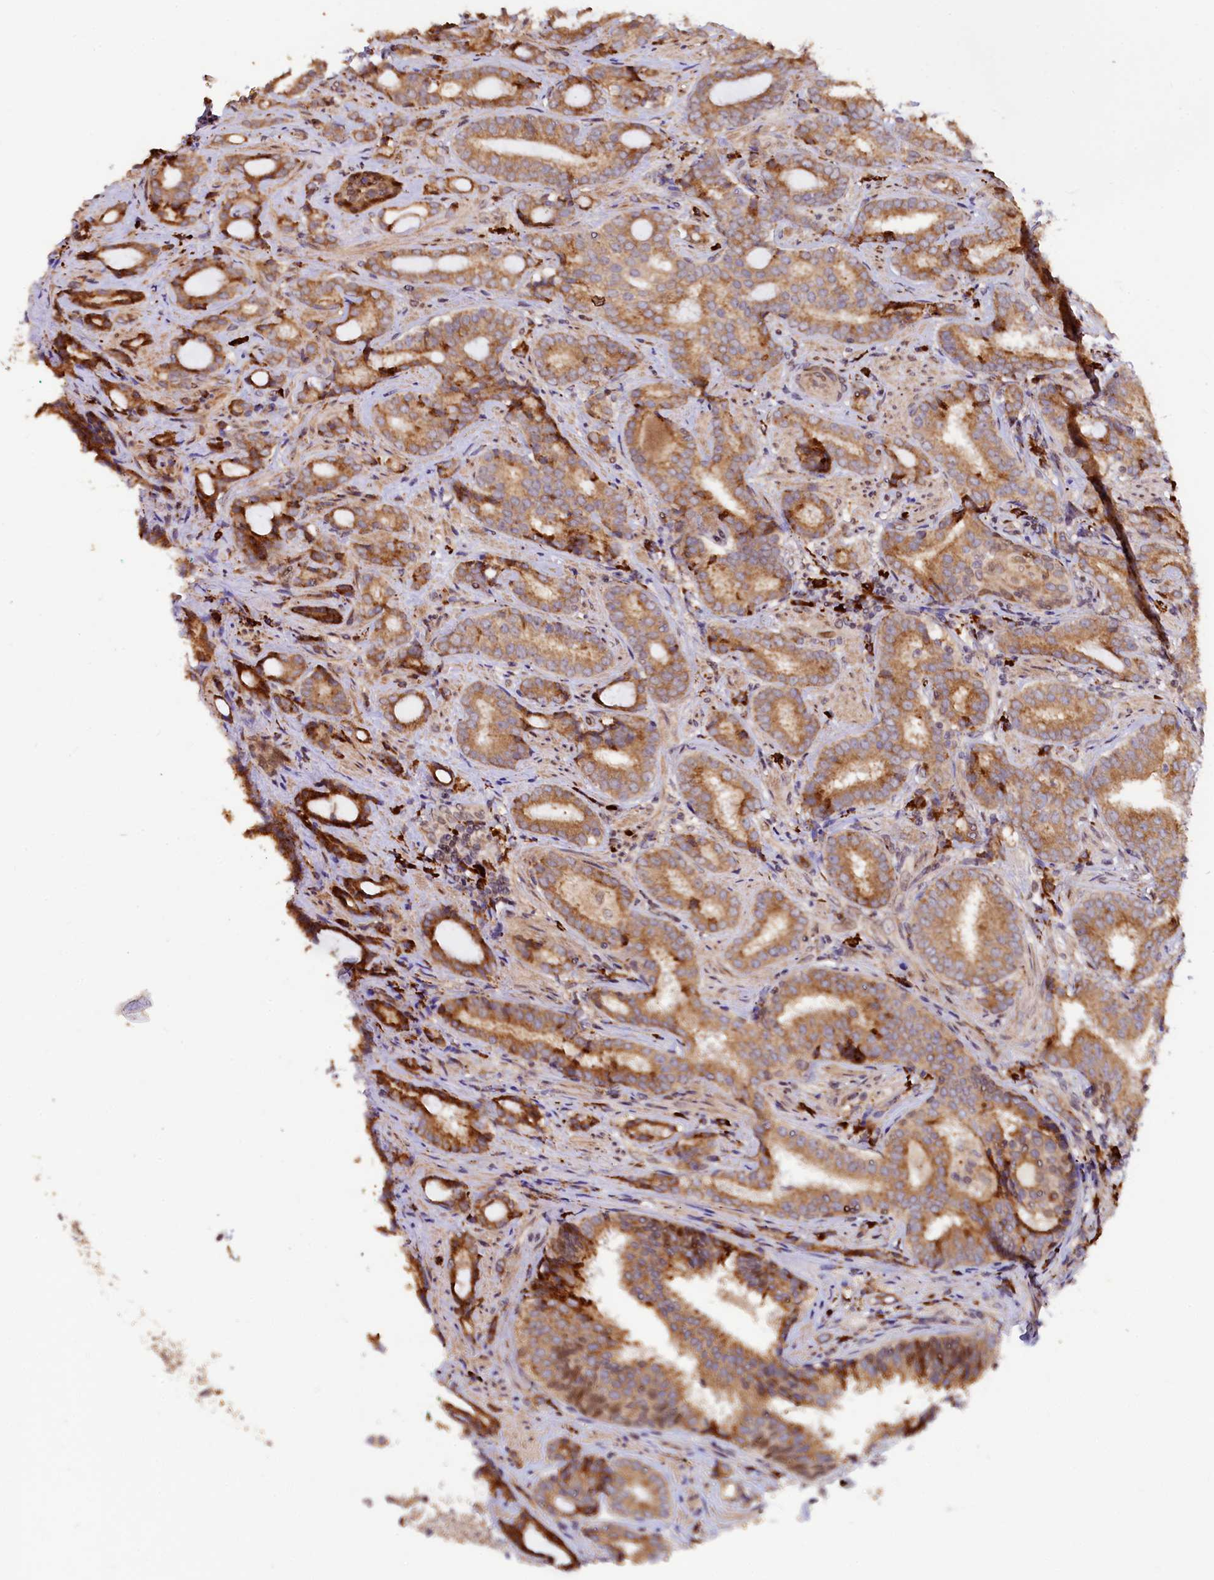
{"staining": {"intensity": "moderate", "quantity": ">75%", "location": "cytoplasmic/membranous"}, "tissue": "prostate cancer", "cell_type": "Tumor cells", "image_type": "cancer", "snomed": [{"axis": "morphology", "description": "Adenocarcinoma, High grade"}, {"axis": "topography", "description": "Prostate"}], "caption": "Immunohistochemical staining of human high-grade adenocarcinoma (prostate) displays medium levels of moderate cytoplasmic/membranous staining in approximately >75% of tumor cells.", "gene": "C5orf15", "patient": {"sex": "male", "age": 63}}